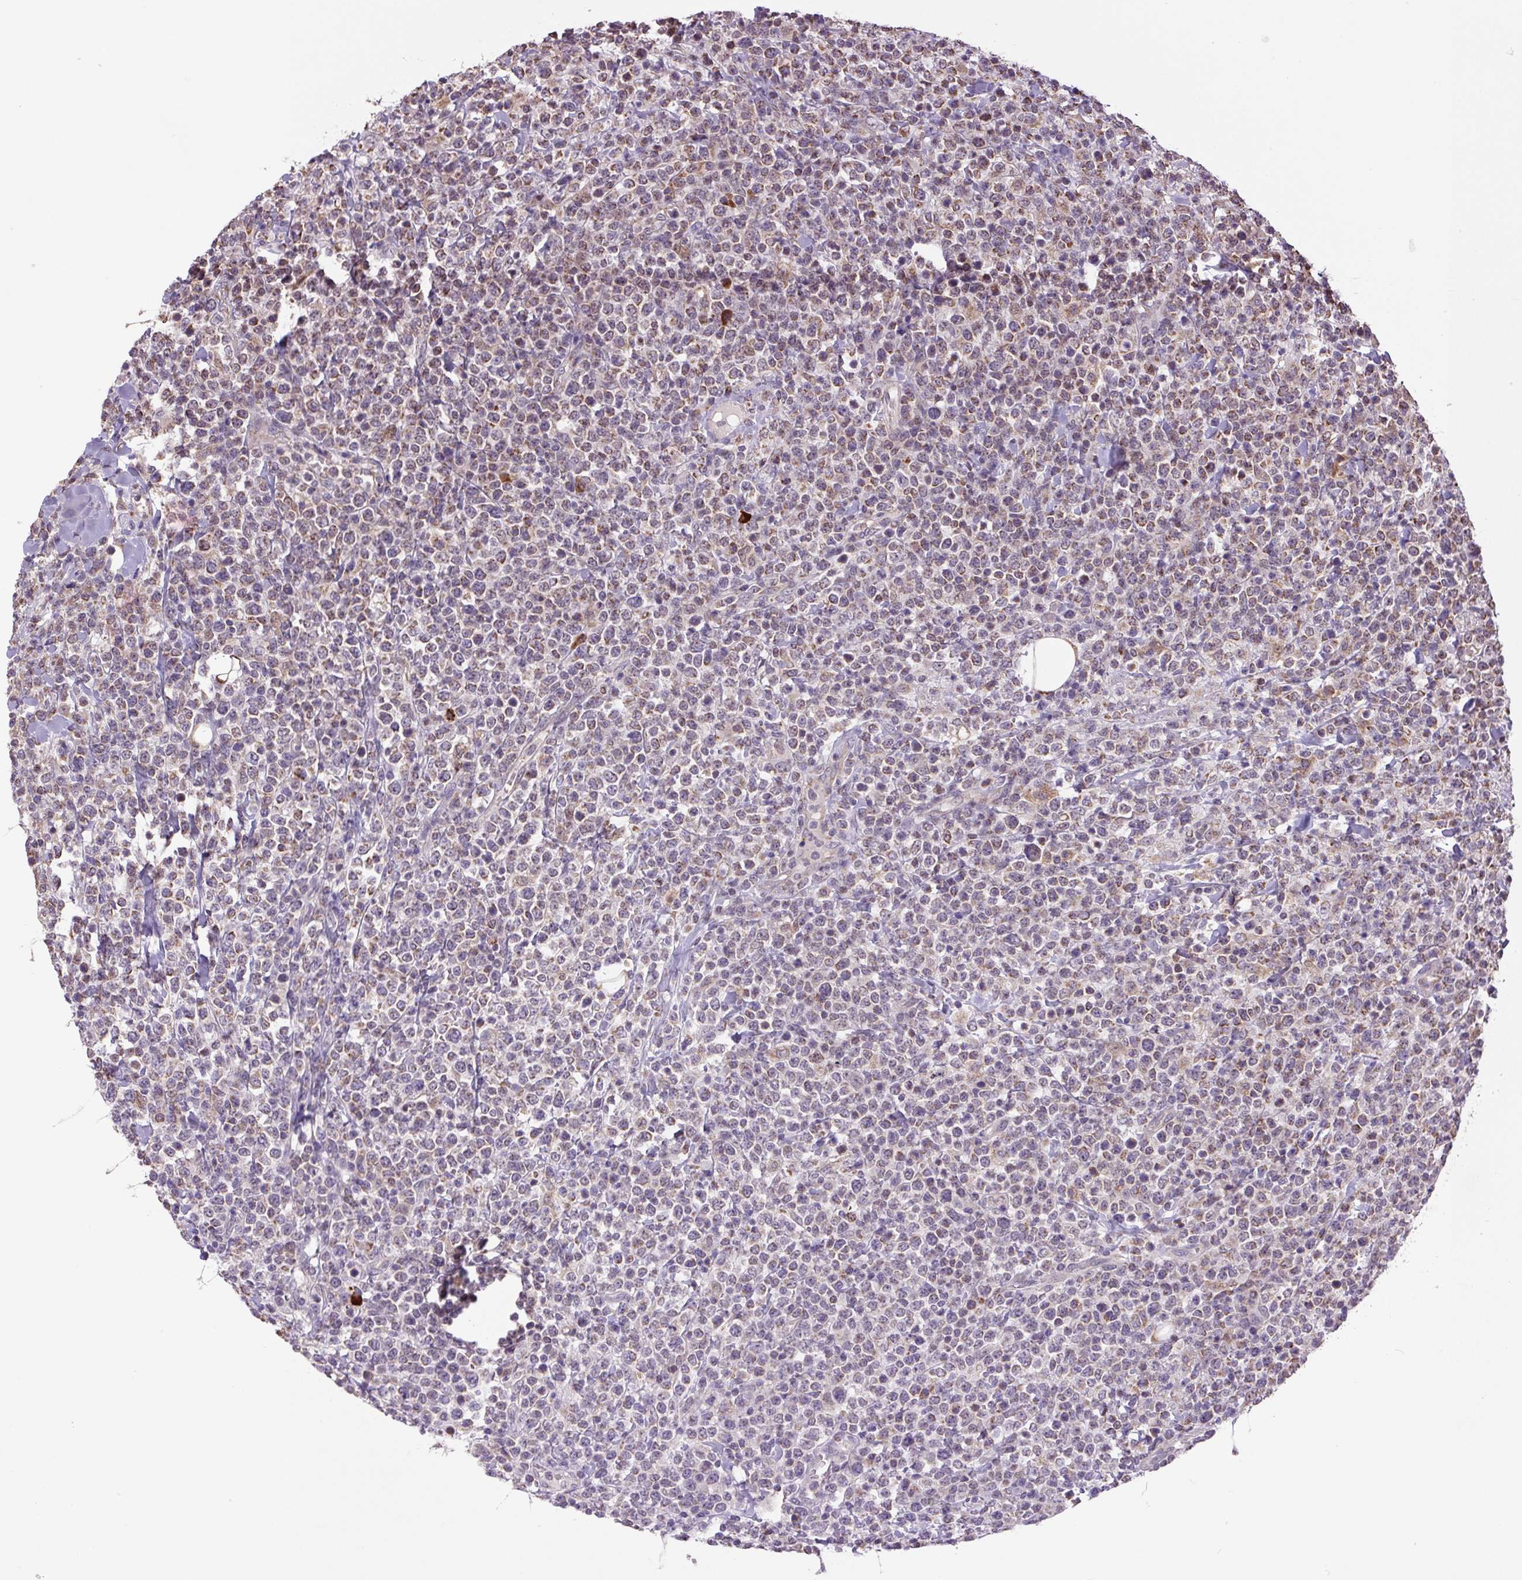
{"staining": {"intensity": "moderate", "quantity": "25%-75%", "location": "cytoplasmic/membranous"}, "tissue": "lymphoma", "cell_type": "Tumor cells", "image_type": "cancer", "snomed": [{"axis": "morphology", "description": "Malignant lymphoma, non-Hodgkin's type, High grade"}, {"axis": "topography", "description": "Colon"}], "caption": "Protein staining of lymphoma tissue exhibits moderate cytoplasmic/membranous expression in about 25%-75% of tumor cells.", "gene": "SGF29", "patient": {"sex": "female", "age": 53}}